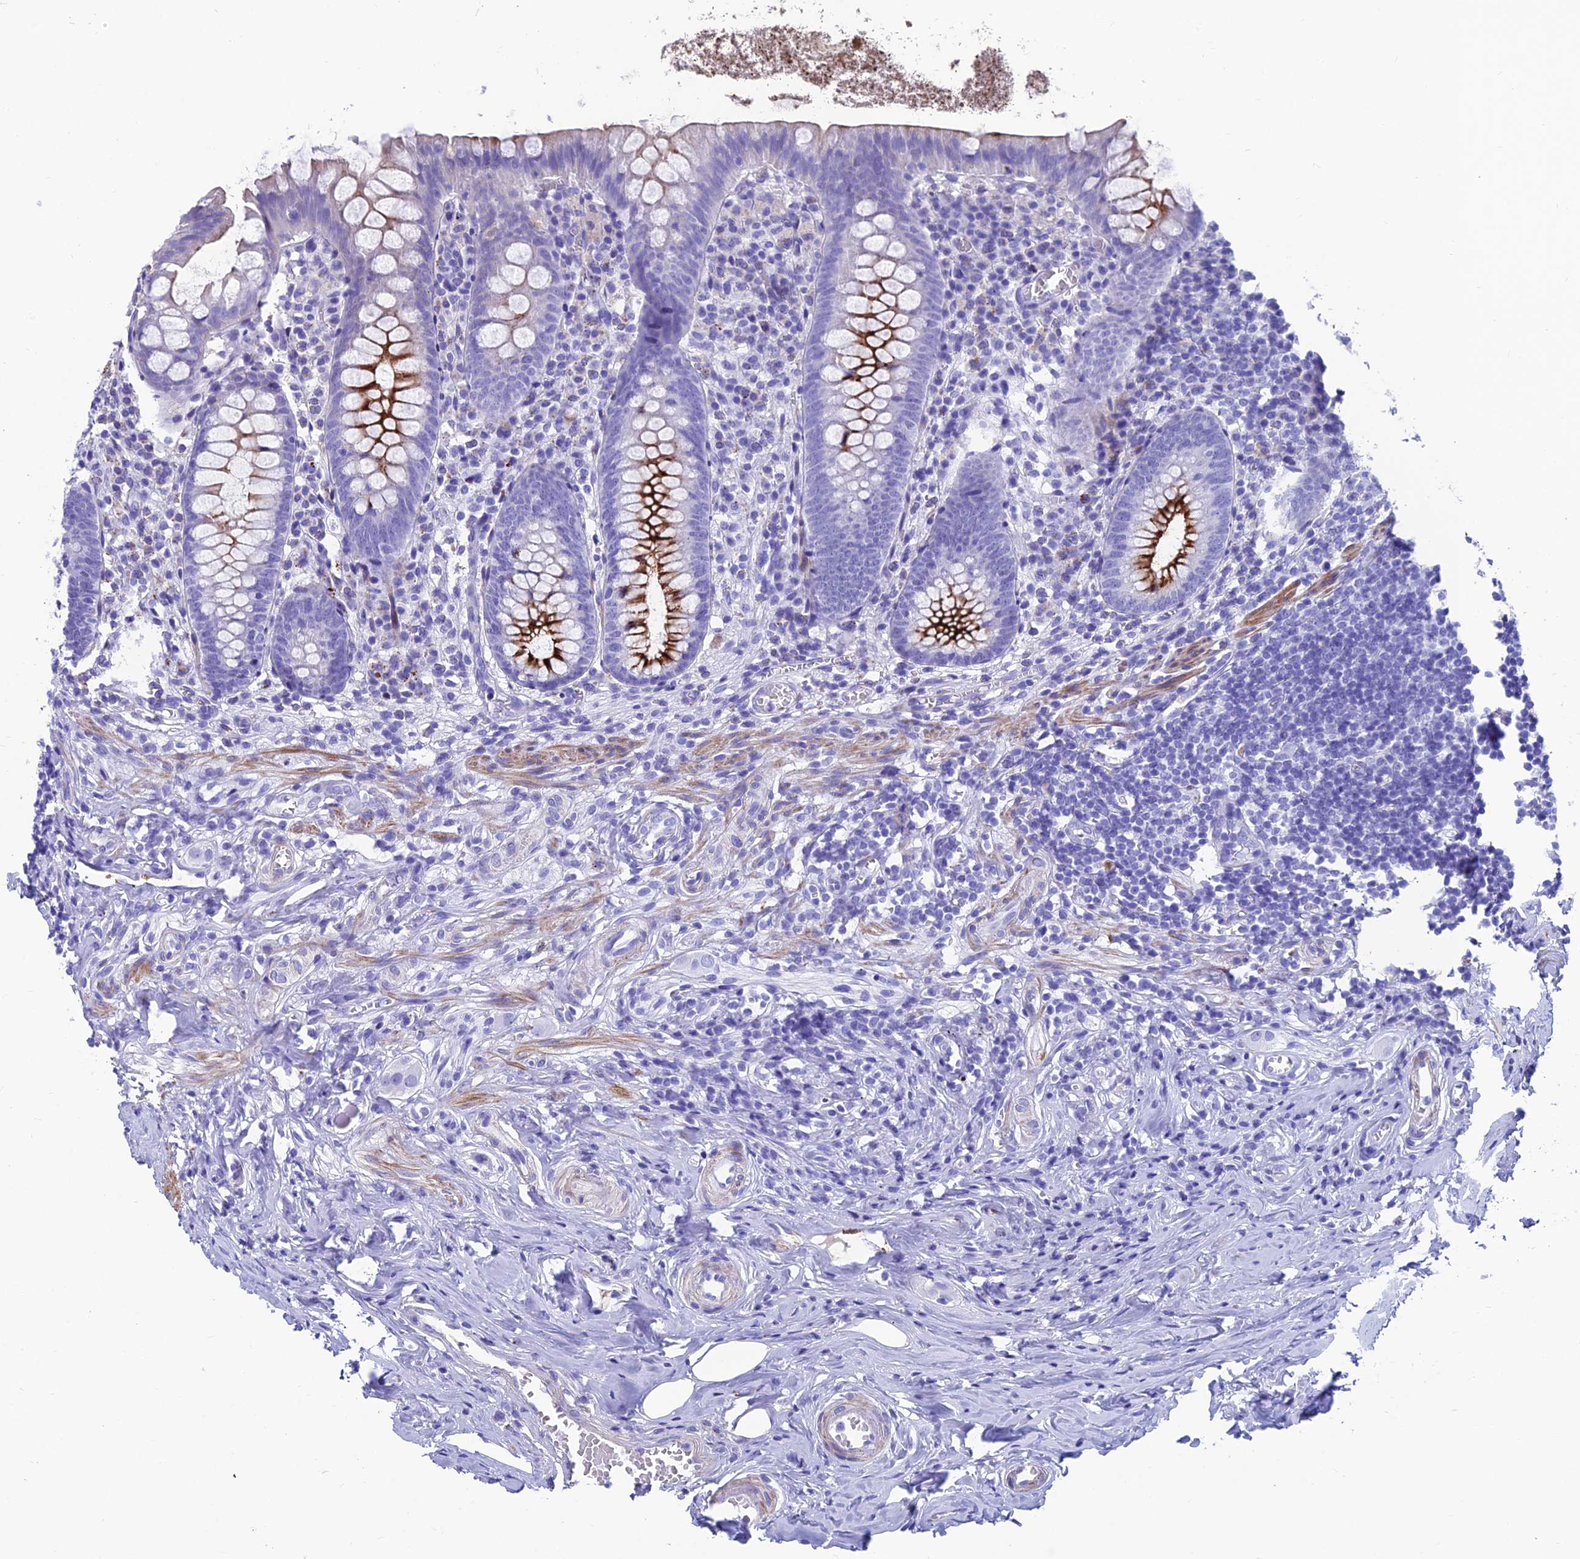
{"staining": {"intensity": "strong", "quantity": "<25%", "location": "cytoplasmic/membranous"}, "tissue": "appendix", "cell_type": "Glandular cells", "image_type": "normal", "snomed": [{"axis": "morphology", "description": "Normal tissue, NOS"}, {"axis": "topography", "description": "Appendix"}], "caption": "This micrograph reveals benign appendix stained with immunohistochemistry (IHC) to label a protein in brown. The cytoplasmic/membranous of glandular cells show strong positivity for the protein. Nuclei are counter-stained blue.", "gene": "GNG11", "patient": {"sex": "female", "age": 51}}